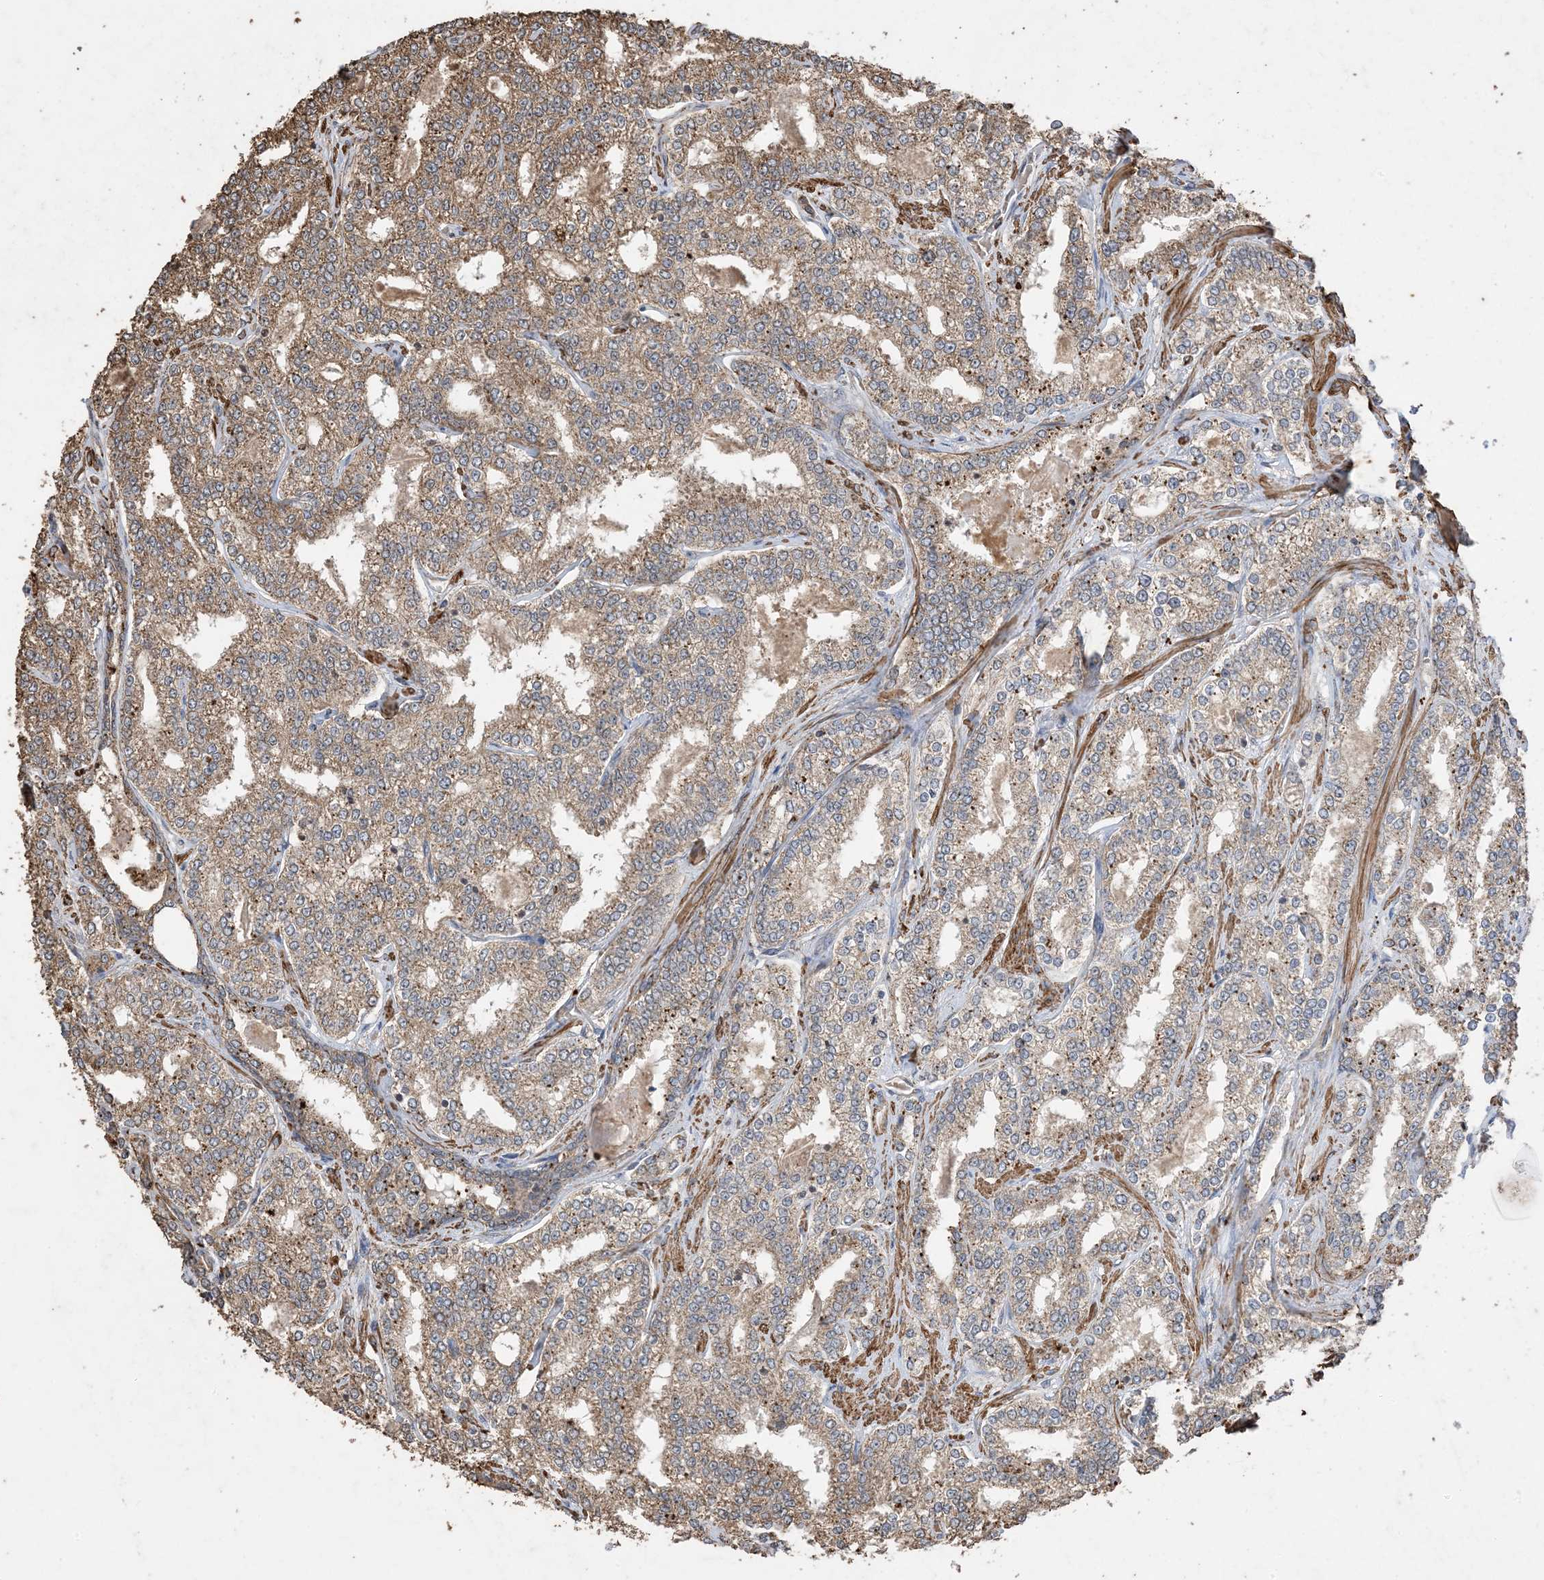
{"staining": {"intensity": "moderate", "quantity": ">75%", "location": "cytoplasmic/membranous"}, "tissue": "prostate cancer", "cell_type": "Tumor cells", "image_type": "cancer", "snomed": [{"axis": "morphology", "description": "Normal tissue, NOS"}, {"axis": "morphology", "description": "Adenocarcinoma, High grade"}, {"axis": "topography", "description": "Prostate"}], "caption": "A micrograph of prostate cancer stained for a protein exhibits moderate cytoplasmic/membranous brown staining in tumor cells.", "gene": "HPS4", "patient": {"sex": "male", "age": 83}}